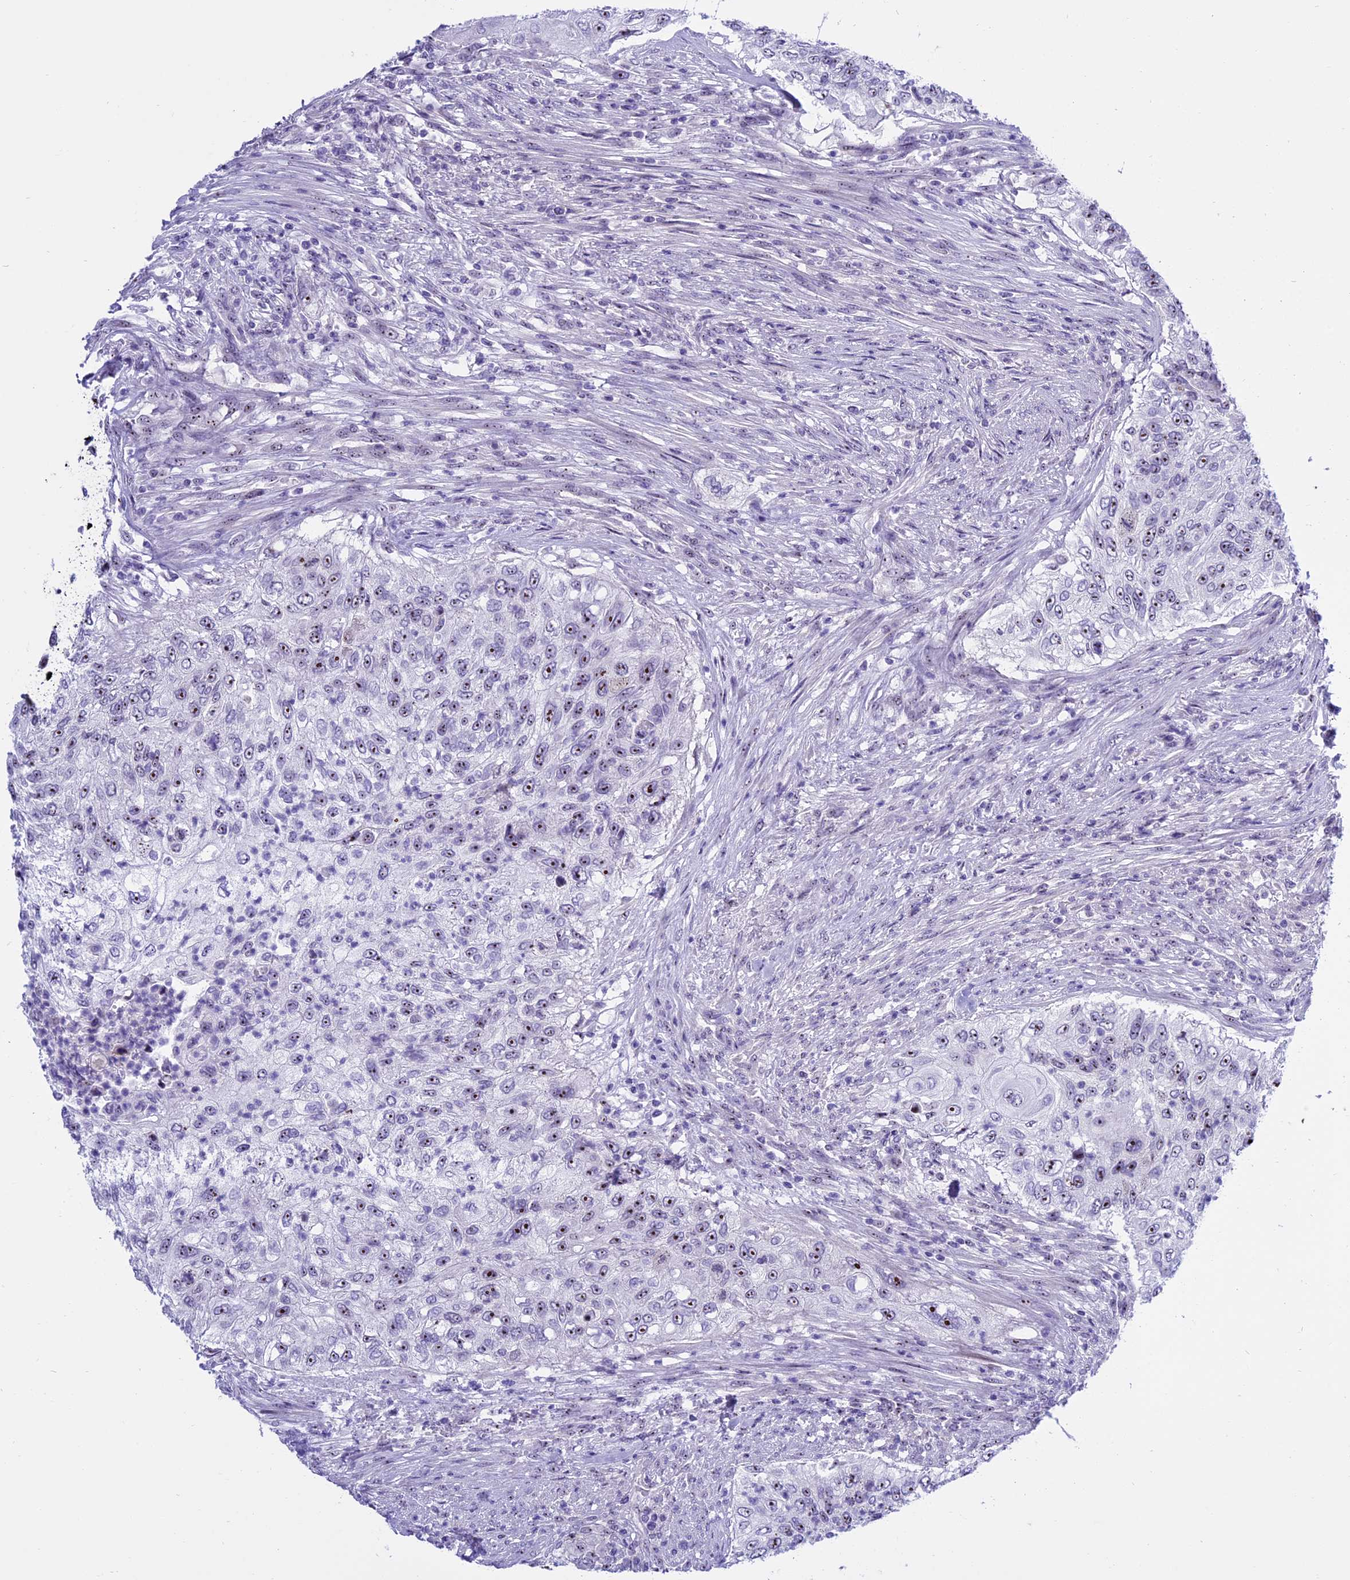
{"staining": {"intensity": "moderate", "quantity": "25%-75%", "location": "nuclear"}, "tissue": "urothelial cancer", "cell_type": "Tumor cells", "image_type": "cancer", "snomed": [{"axis": "morphology", "description": "Urothelial carcinoma, High grade"}, {"axis": "topography", "description": "Urinary bladder"}], "caption": "The immunohistochemical stain labels moderate nuclear positivity in tumor cells of urothelial cancer tissue.", "gene": "TBL3", "patient": {"sex": "female", "age": 60}}